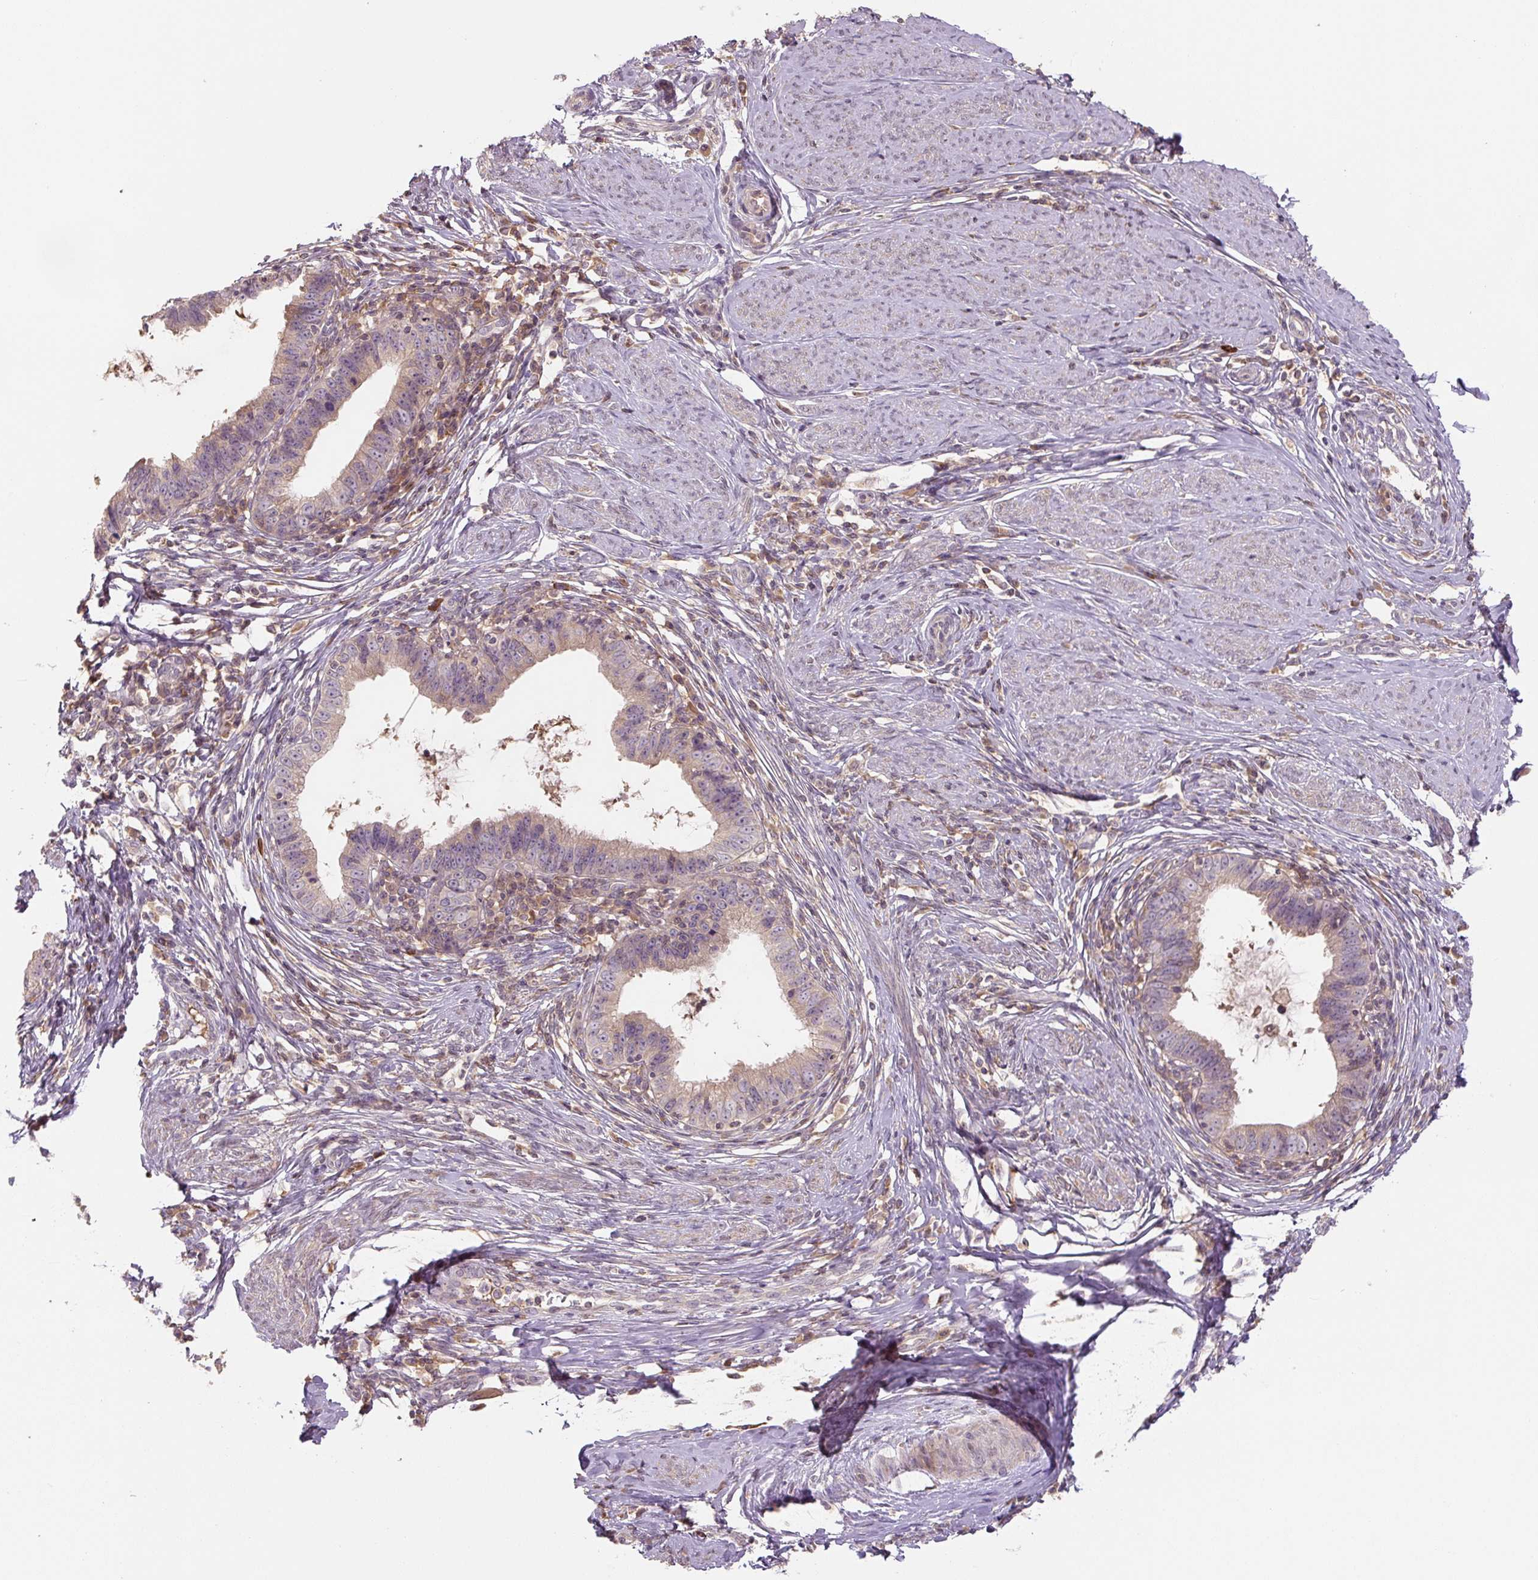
{"staining": {"intensity": "weak", "quantity": "25%-75%", "location": "cytoplasmic/membranous"}, "tissue": "cervical cancer", "cell_type": "Tumor cells", "image_type": "cancer", "snomed": [{"axis": "morphology", "description": "Adenocarcinoma, NOS"}, {"axis": "topography", "description": "Cervix"}], "caption": "Protein expression analysis of human cervical adenocarcinoma reveals weak cytoplasmic/membranous positivity in about 25%-75% of tumor cells.", "gene": "C2orf73", "patient": {"sex": "female", "age": 36}}